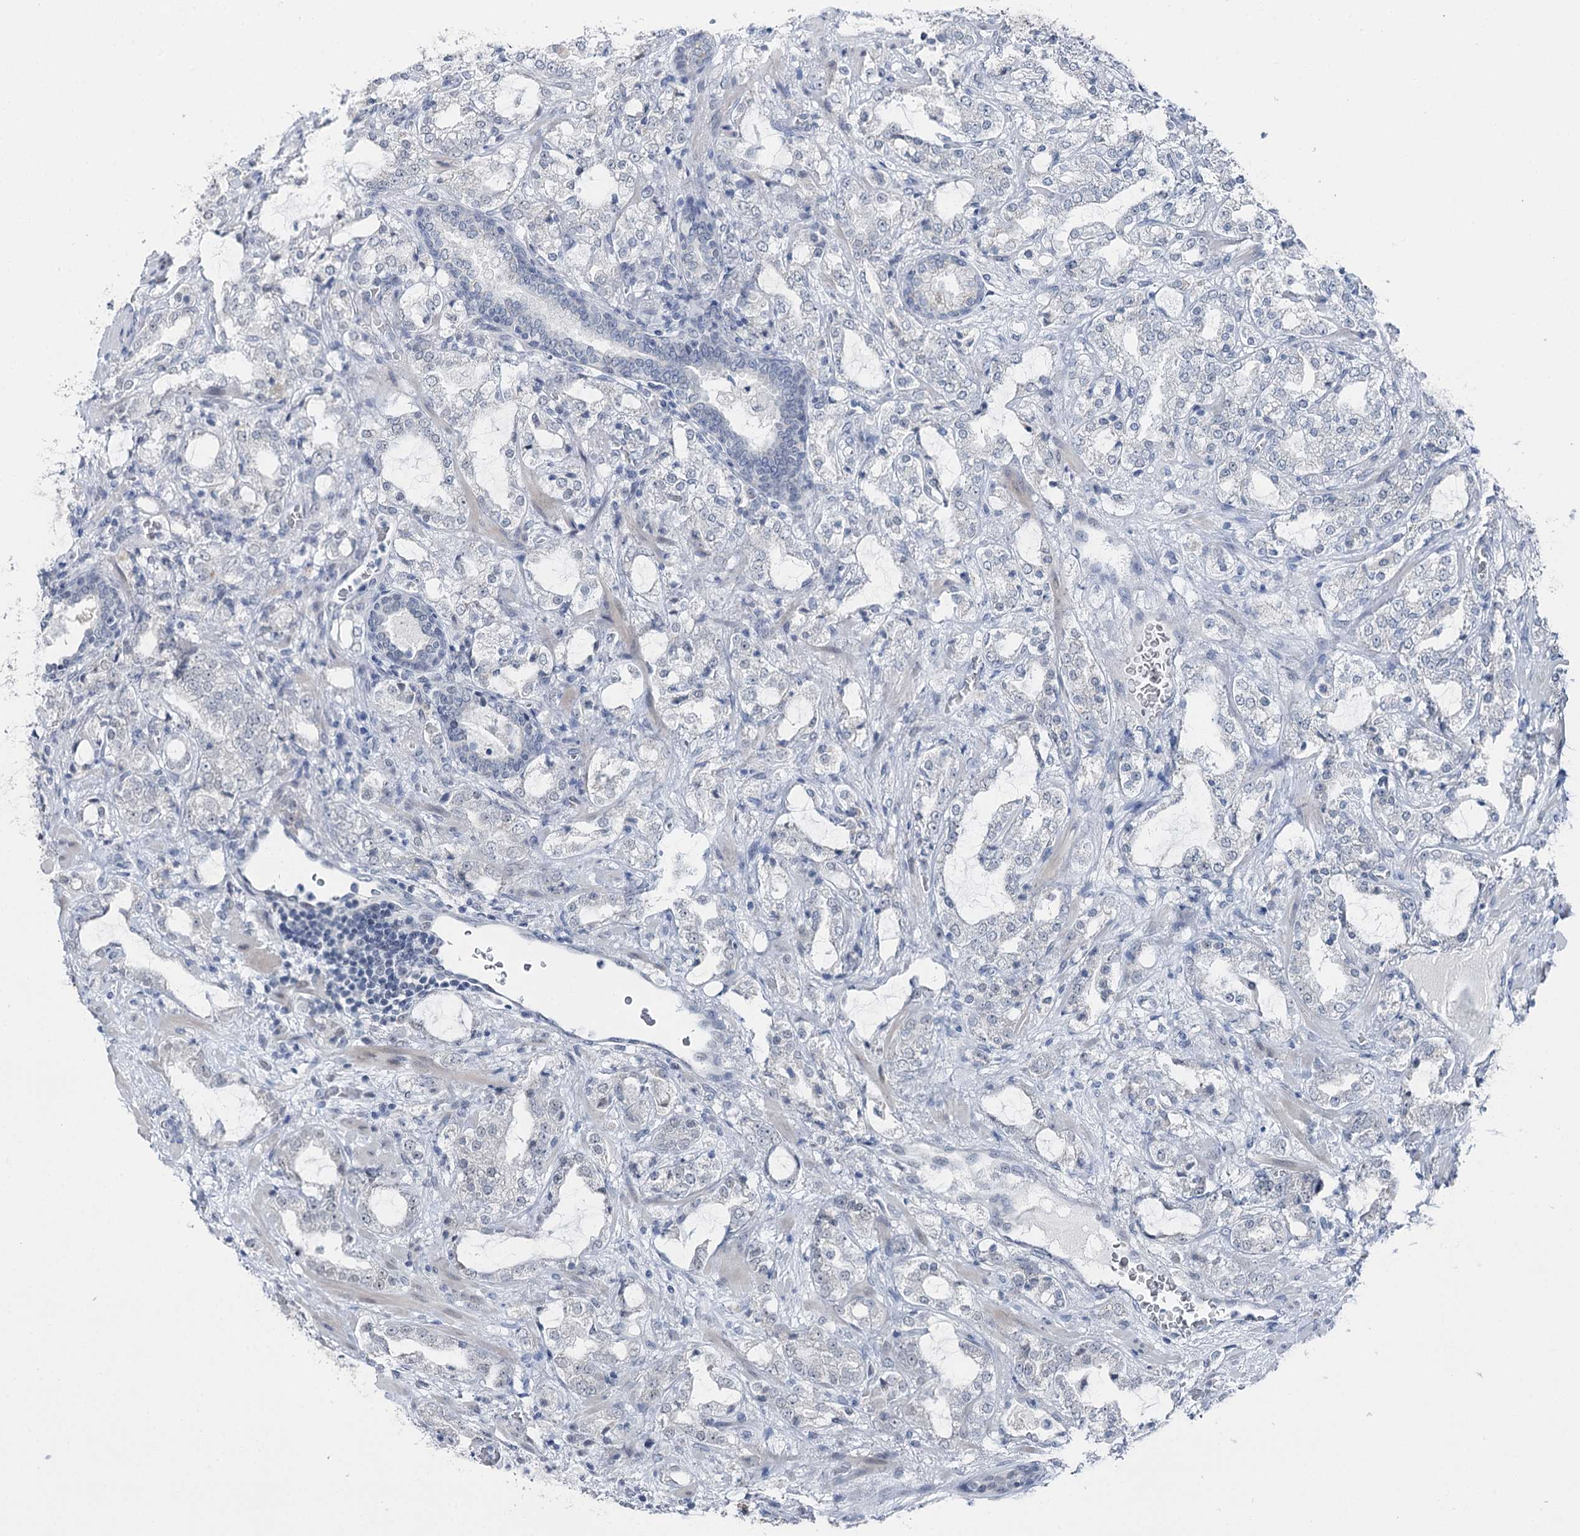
{"staining": {"intensity": "negative", "quantity": "none", "location": "none"}, "tissue": "prostate cancer", "cell_type": "Tumor cells", "image_type": "cancer", "snomed": [{"axis": "morphology", "description": "Adenocarcinoma, High grade"}, {"axis": "topography", "description": "Prostate"}], "caption": "High magnification brightfield microscopy of high-grade adenocarcinoma (prostate) stained with DAB (3,3'-diaminobenzidine) (brown) and counterstained with hematoxylin (blue): tumor cells show no significant staining.", "gene": "STEEP1", "patient": {"sex": "male", "age": 64}}